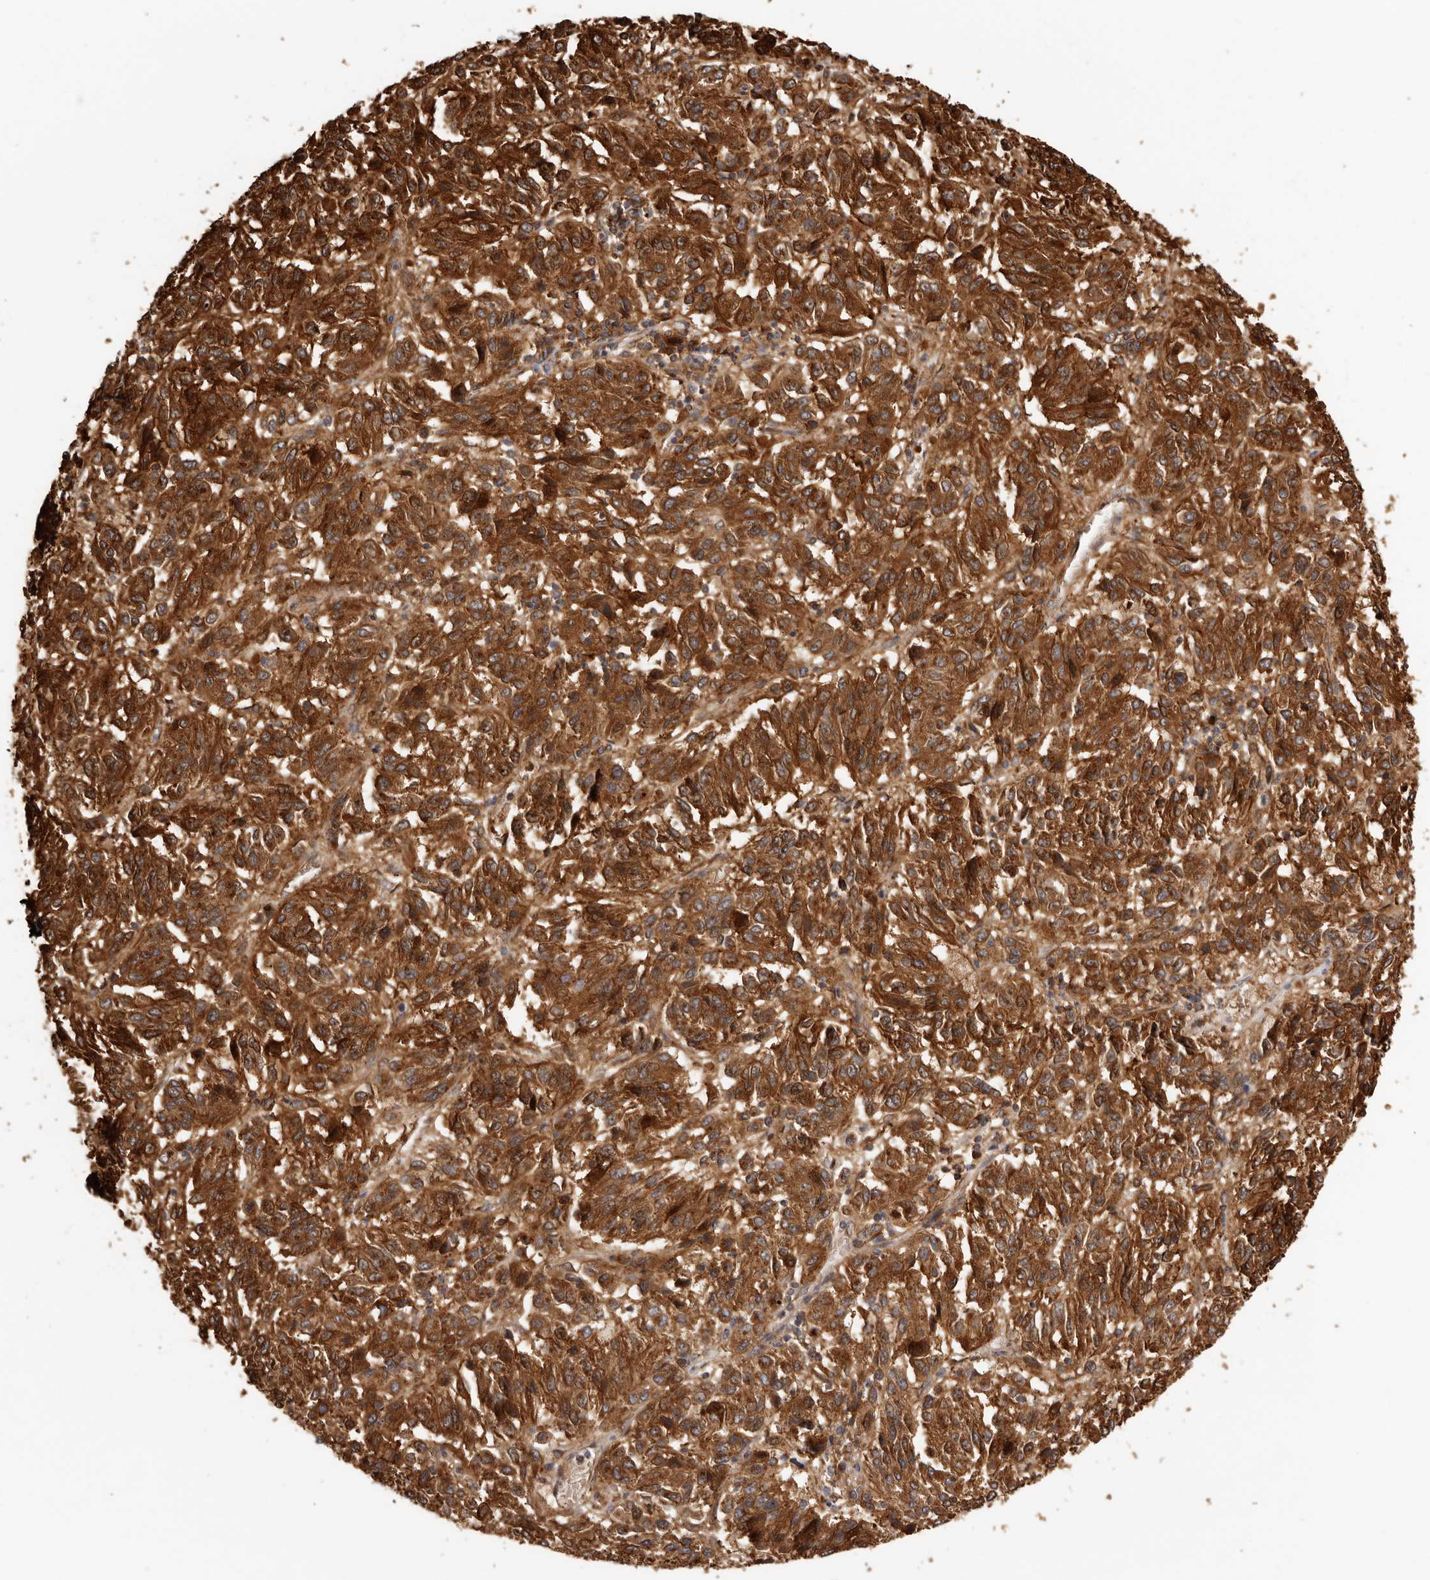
{"staining": {"intensity": "strong", "quantity": ">75%", "location": "cytoplasmic/membranous"}, "tissue": "melanoma", "cell_type": "Tumor cells", "image_type": "cancer", "snomed": [{"axis": "morphology", "description": "Malignant melanoma, Metastatic site"}, {"axis": "topography", "description": "Lung"}], "caption": "Protein staining of malignant melanoma (metastatic site) tissue exhibits strong cytoplasmic/membranous staining in approximately >75% of tumor cells.", "gene": "GPR27", "patient": {"sex": "male", "age": 64}}